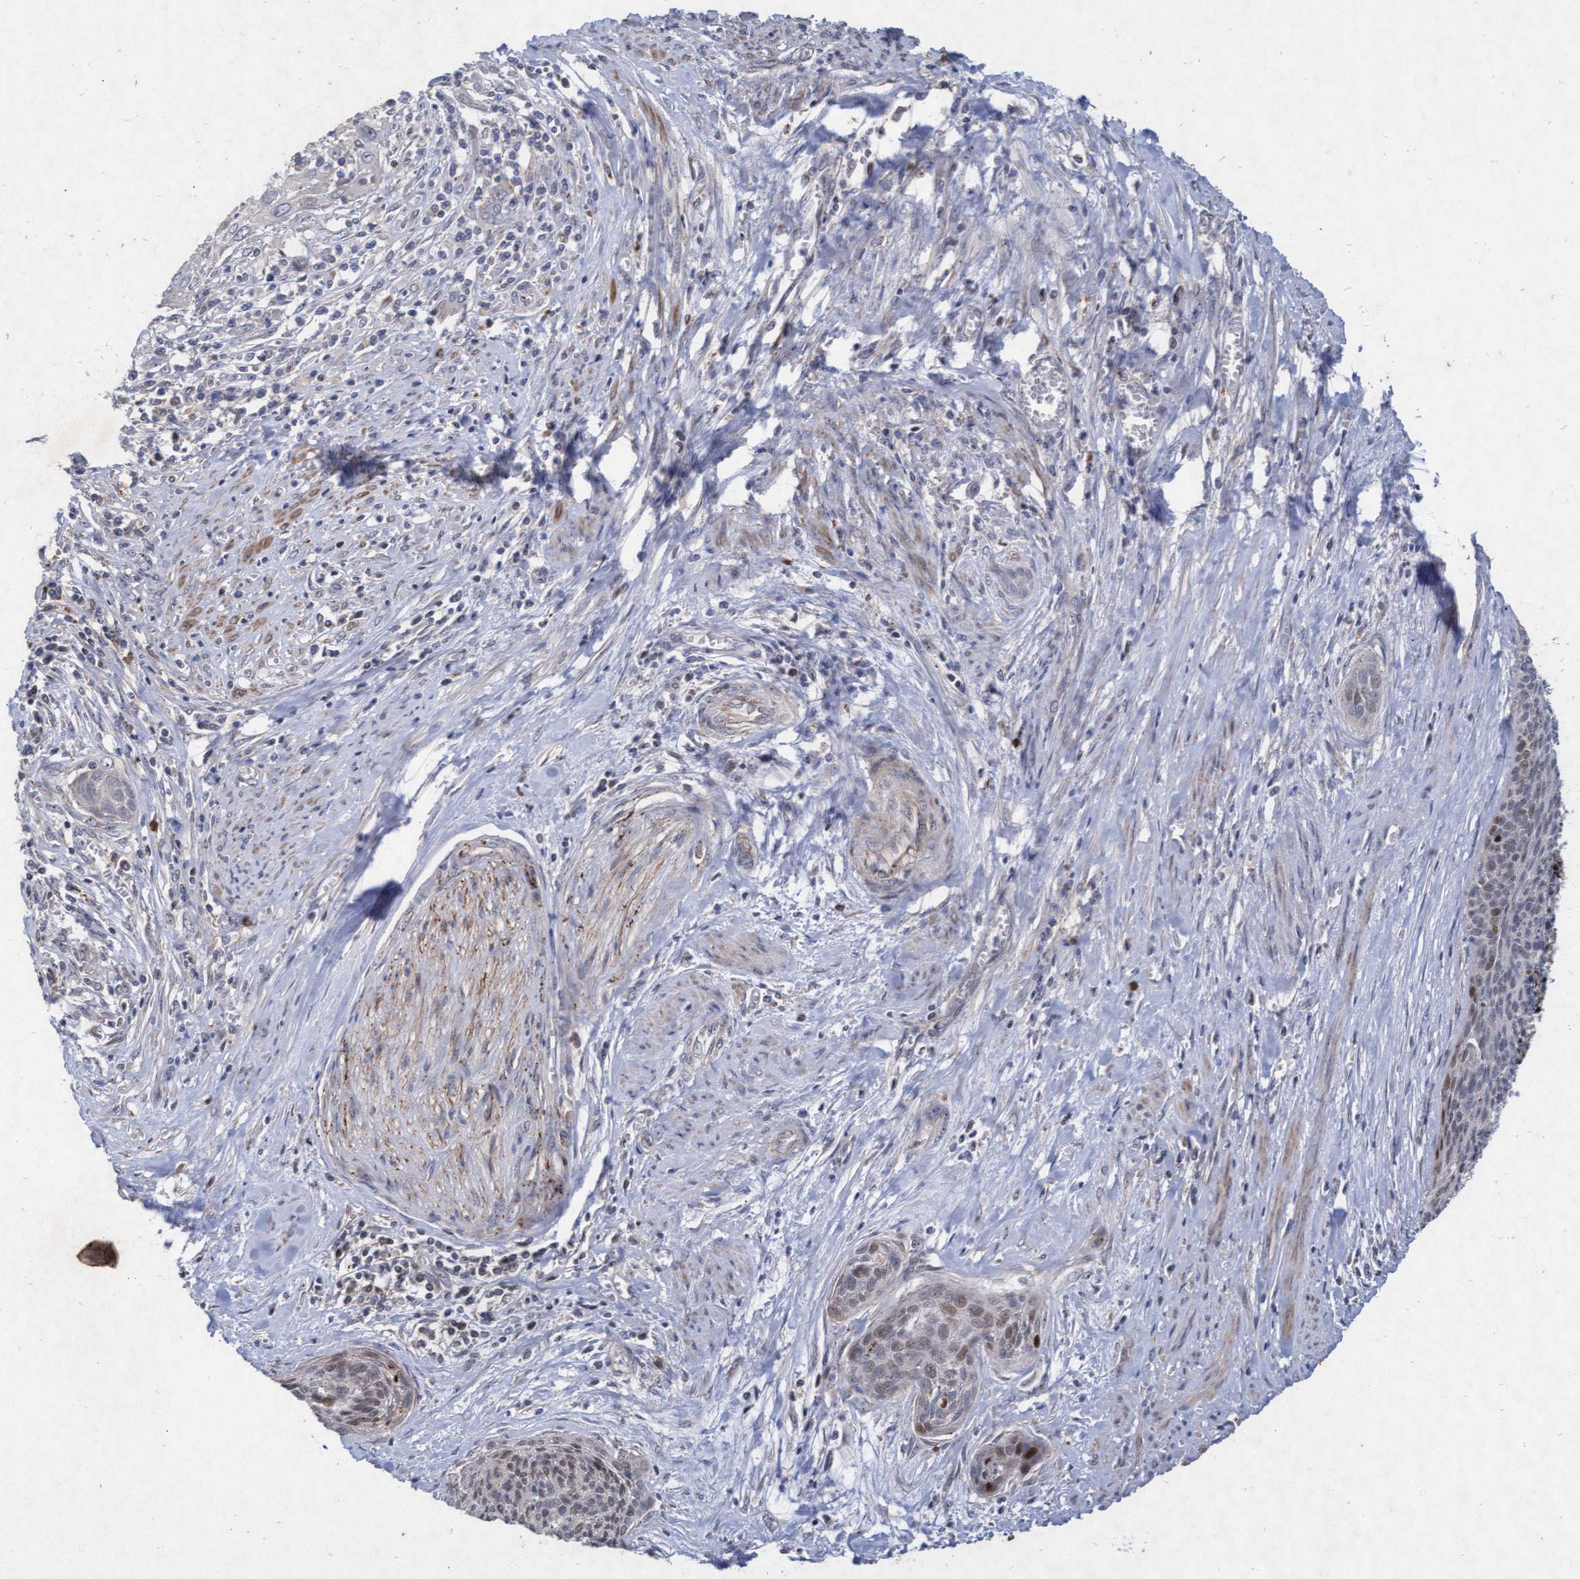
{"staining": {"intensity": "moderate", "quantity": "<25%", "location": "nuclear"}, "tissue": "cervical cancer", "cell_type": "Tumor cells", "image_type": "cancer", "snomed": [{"axis": "morphology", "description": "Squamous cell carcinoma, NOS"}, {"axis": "topography", "description": "Cervix"}], "caption": "Moderate nuclear expression is present in approximately <25% of tumor cells in cervical cancer.", "gene": "ABCF2", "patient": {"sex": "female", "age": 55}}